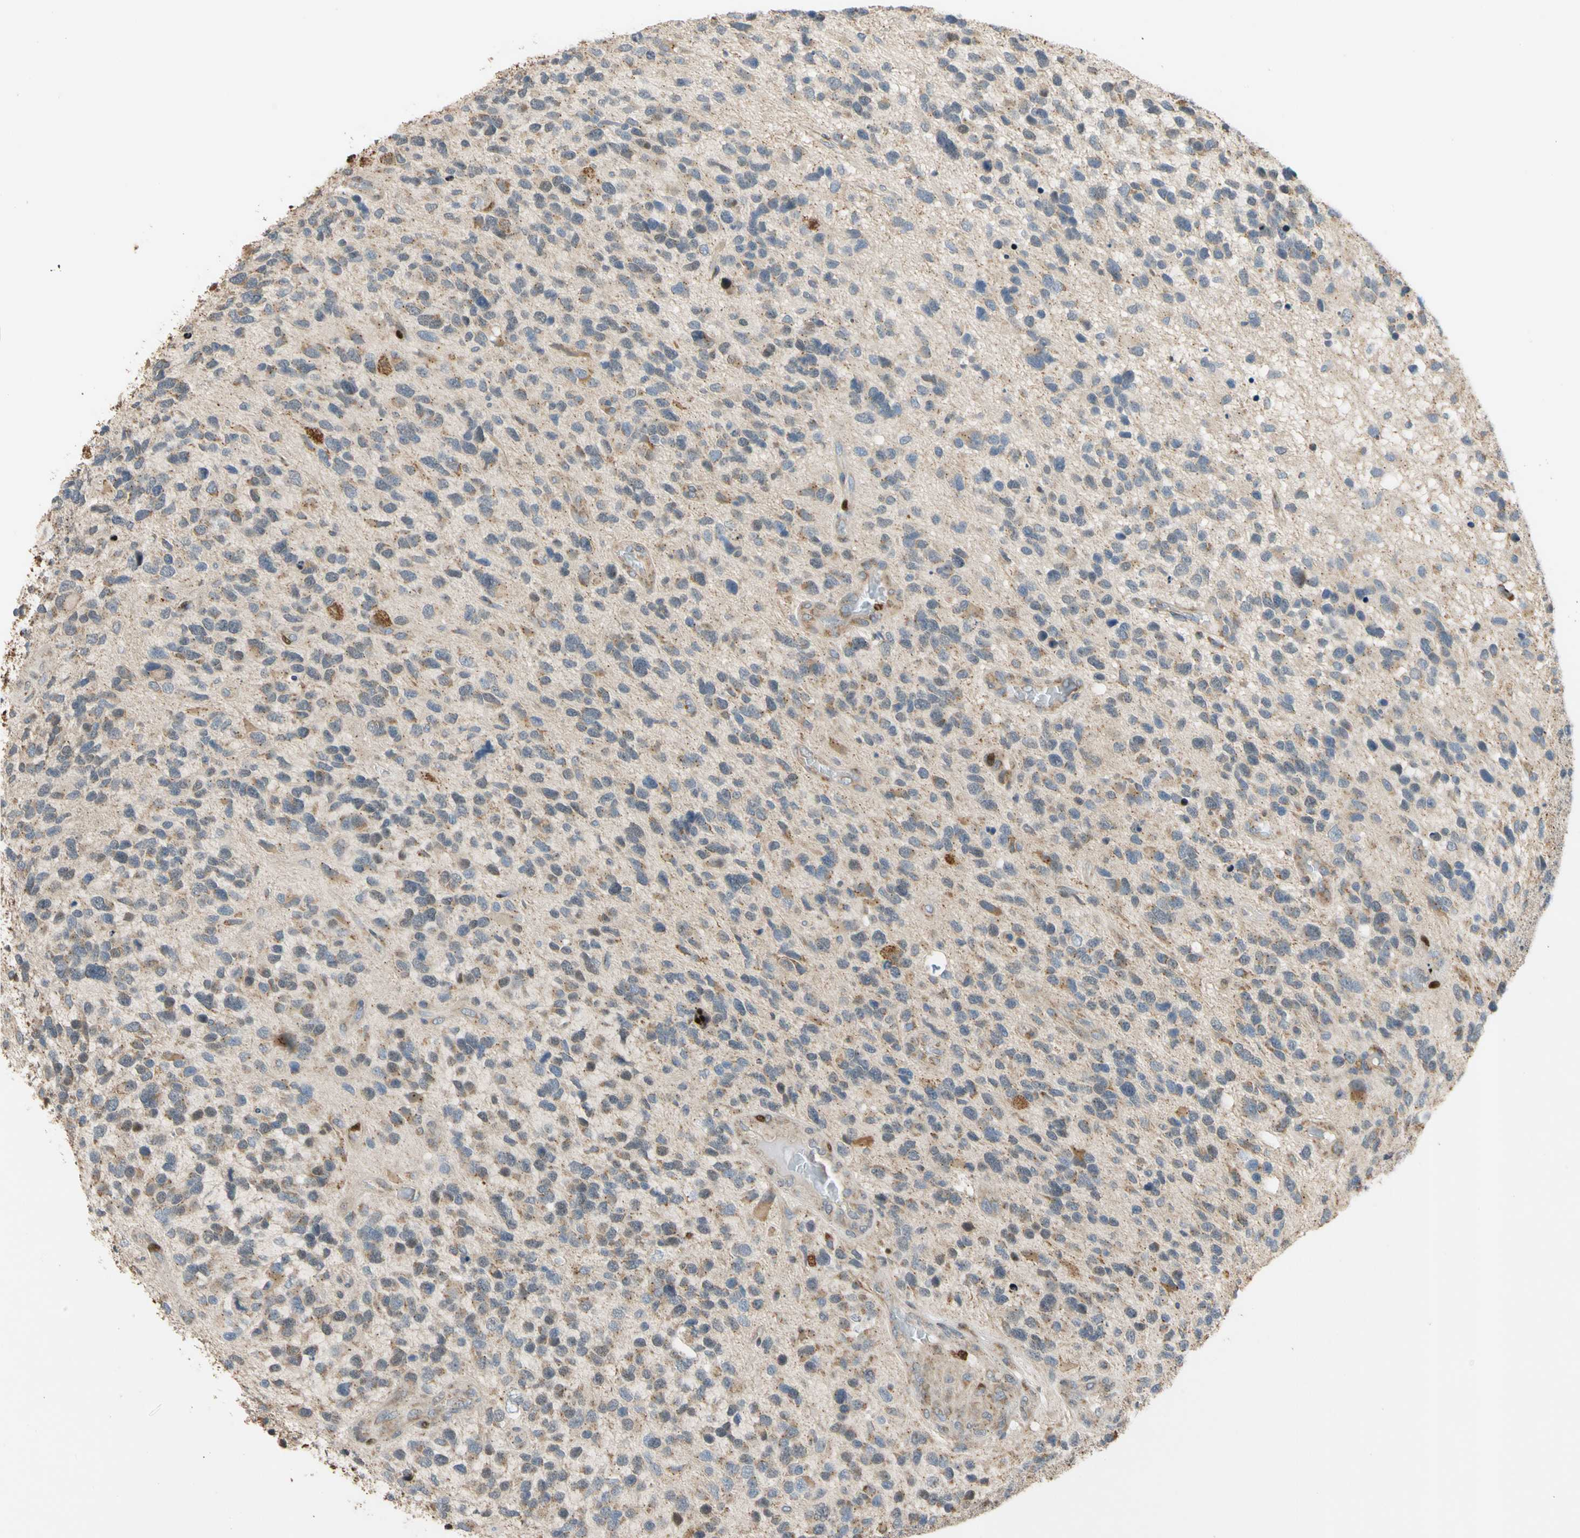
{"staining": {"intensity": "weak", "quantity": "25%-75%", "location": "cytoplasmic/membranous"}, "tissue": "glioma", "cell_type": "Tumor cells", "image_type": "cancer", "snomed": [{"axis": "morphology", "description": "Glioma, malignant, High grade"}, {"axis": "topography", "description": "Brain"}], "caption": "This is a histology image of immunohistochemistry (IHC) staining of glioma, which shows weak staining in the cytoplasmic/membranous of tumor cells.", "gene": "IP6K2", "patient": {"sex": "female", "age": 58}}